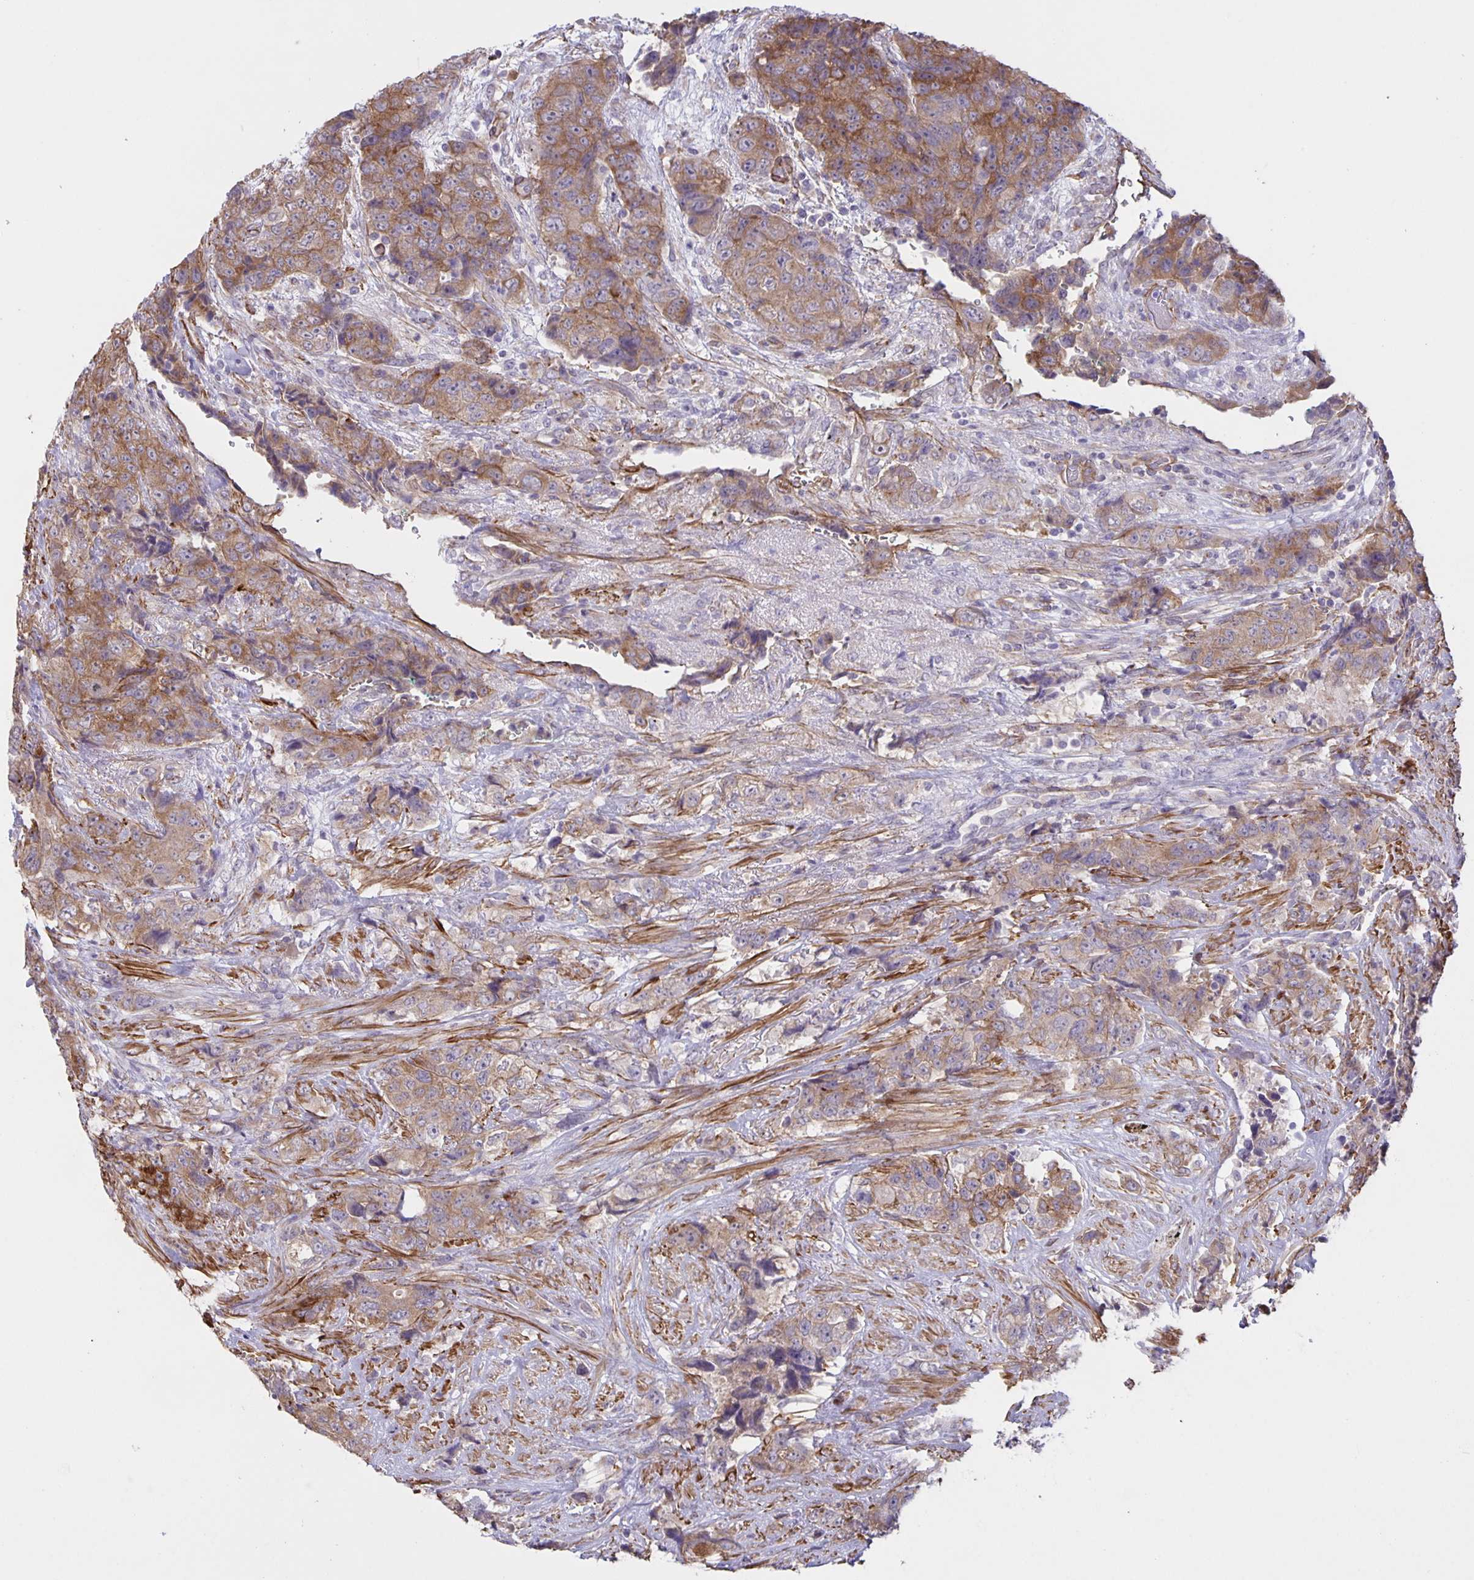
{"staining": {"intensity": "moderate", "quantity": ">75%", "location": "cytoplasmic/membranous"}, "tissue": "urothelial cancer", "cell_type": "Tumor cells", "image_type": "cancer", "snomed": [{"axis": "morphology", "description": "Urothelial carcinoma, High grade"}, {"axis": "topography", "description": "Urinary bladder"}], "caption": "Urothelial cancer stained with DAB (3,3'-diaminobenzidine) IHC demonstrates medium levels of moderate cytoplasmic/membranous positivity in about >75% of tumor cells.", "gene": "SRCIN1", "patient": {"sex": "female", "age": 78}}